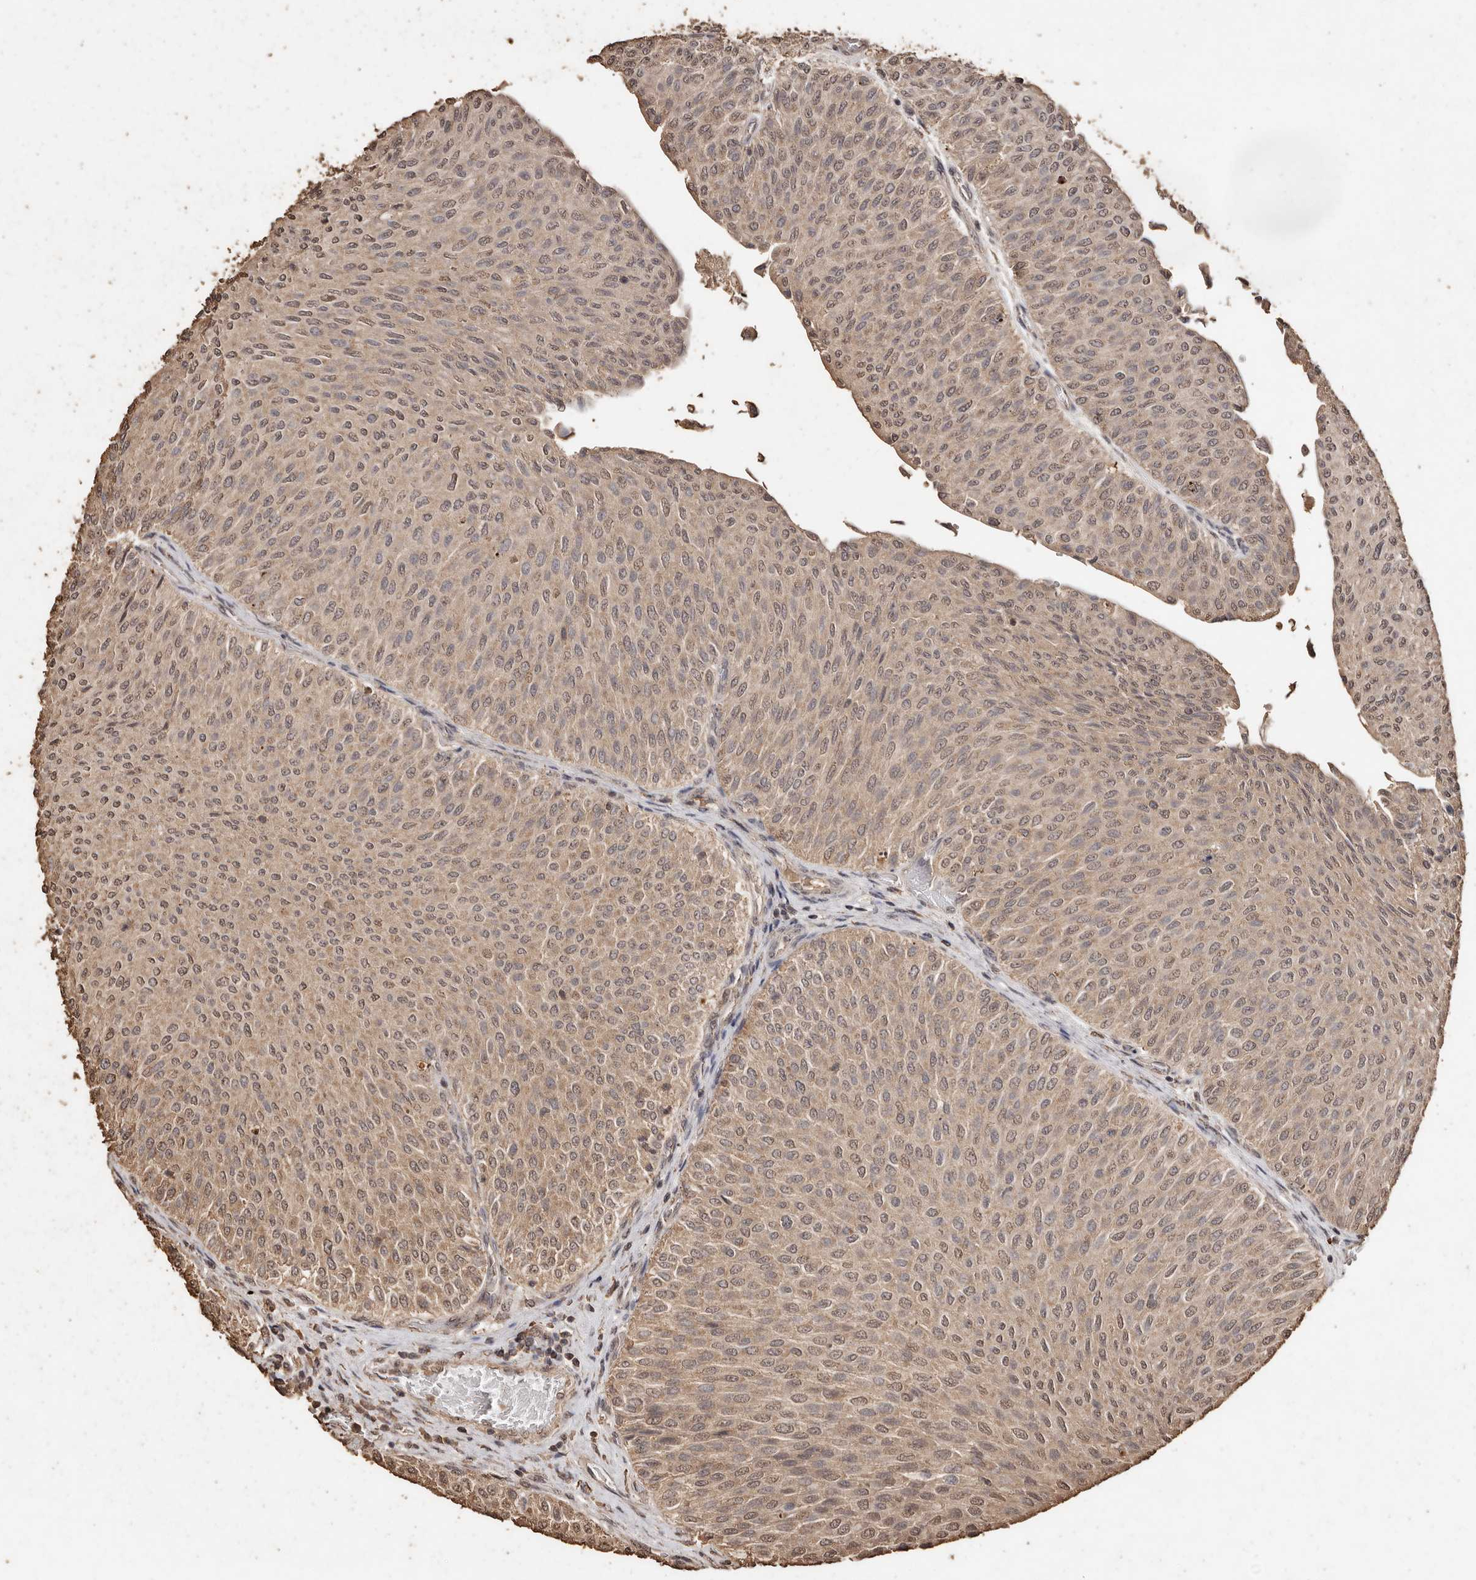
{"staining": {"intensity": "weak", "quantity": ">75%", "location": "cytoplasmic/membranous,nuclear"}, "tissue": "urothelial cancer", "cell_type": "Tumor cells", "image_type": "cancer", "snomed": [{"axis": "morphology", "description": "Urothelial carcinoma, Low grade"}, {"axis": "topography", "description": "Urinary bladder"}], "caption": "Immunohistochemistry photomicrograph of human urothelial cancer stained for a protein (brown), which displays low levels of weak cytoplasmic/membranous and nuclear staining in approximately >75% of tumor cells.", "gene": "PKDCC", "patient": {"sex": "male", "age": 78}}